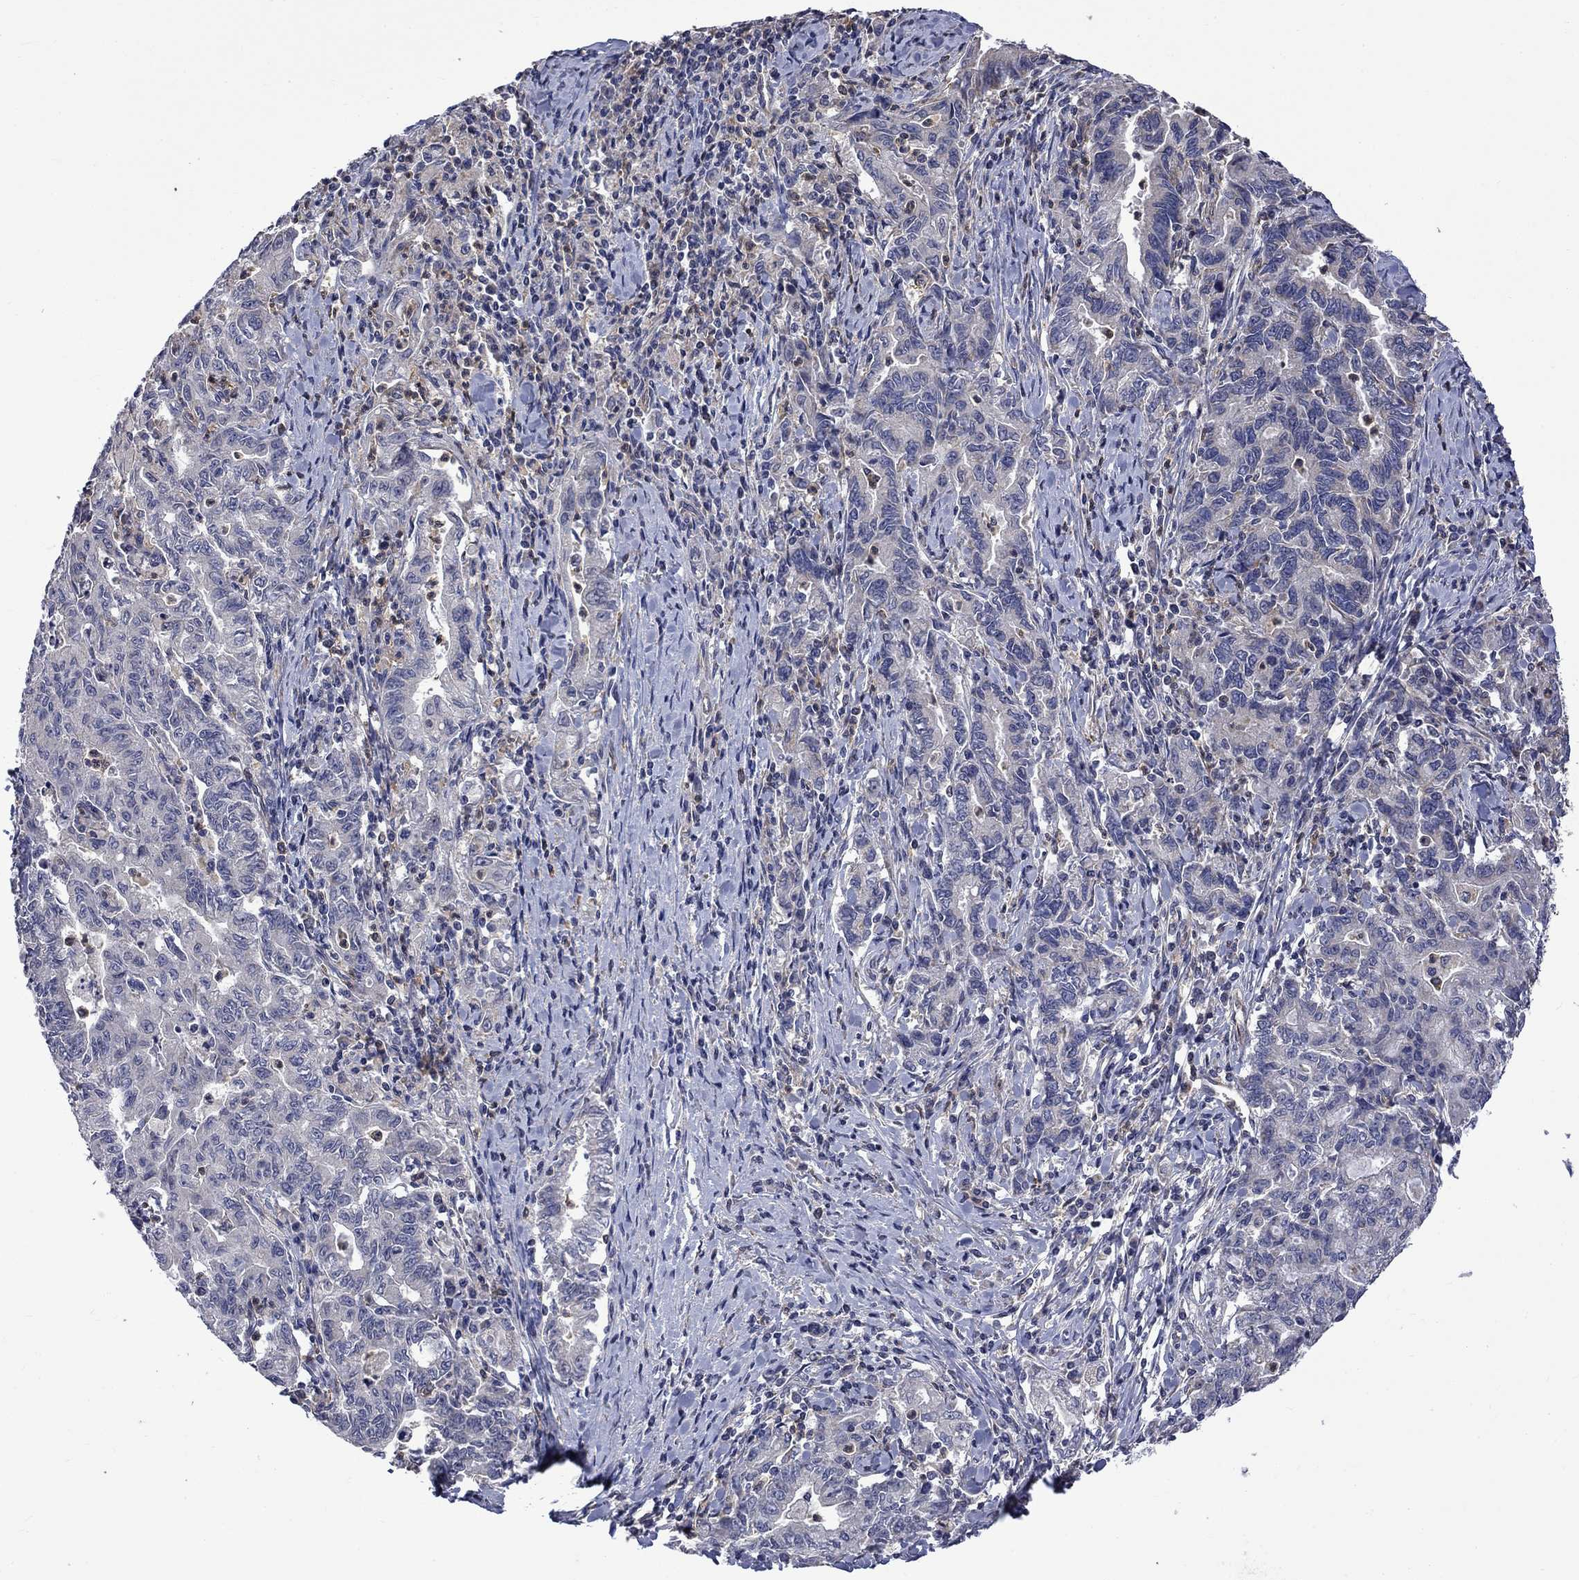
{"staining": {"intensity": "negative", "quantity": "none", "location": "none"}, "tissue": "stomach cancer", "cell_type": "Tumor cells", "image_type": "cancer", "snomed": [{"axis": "morphology", "description": "Adenocarcinoma, NOS"}, {"axis": "topography", "description": "Stomach, upper"}], "caption": "Stomach cancer was stained to show a protein in brown. There is no significant positivity in tumor cells.", "gene": "CAMKK2", "patient": {"sex": "female", "age": 79}}